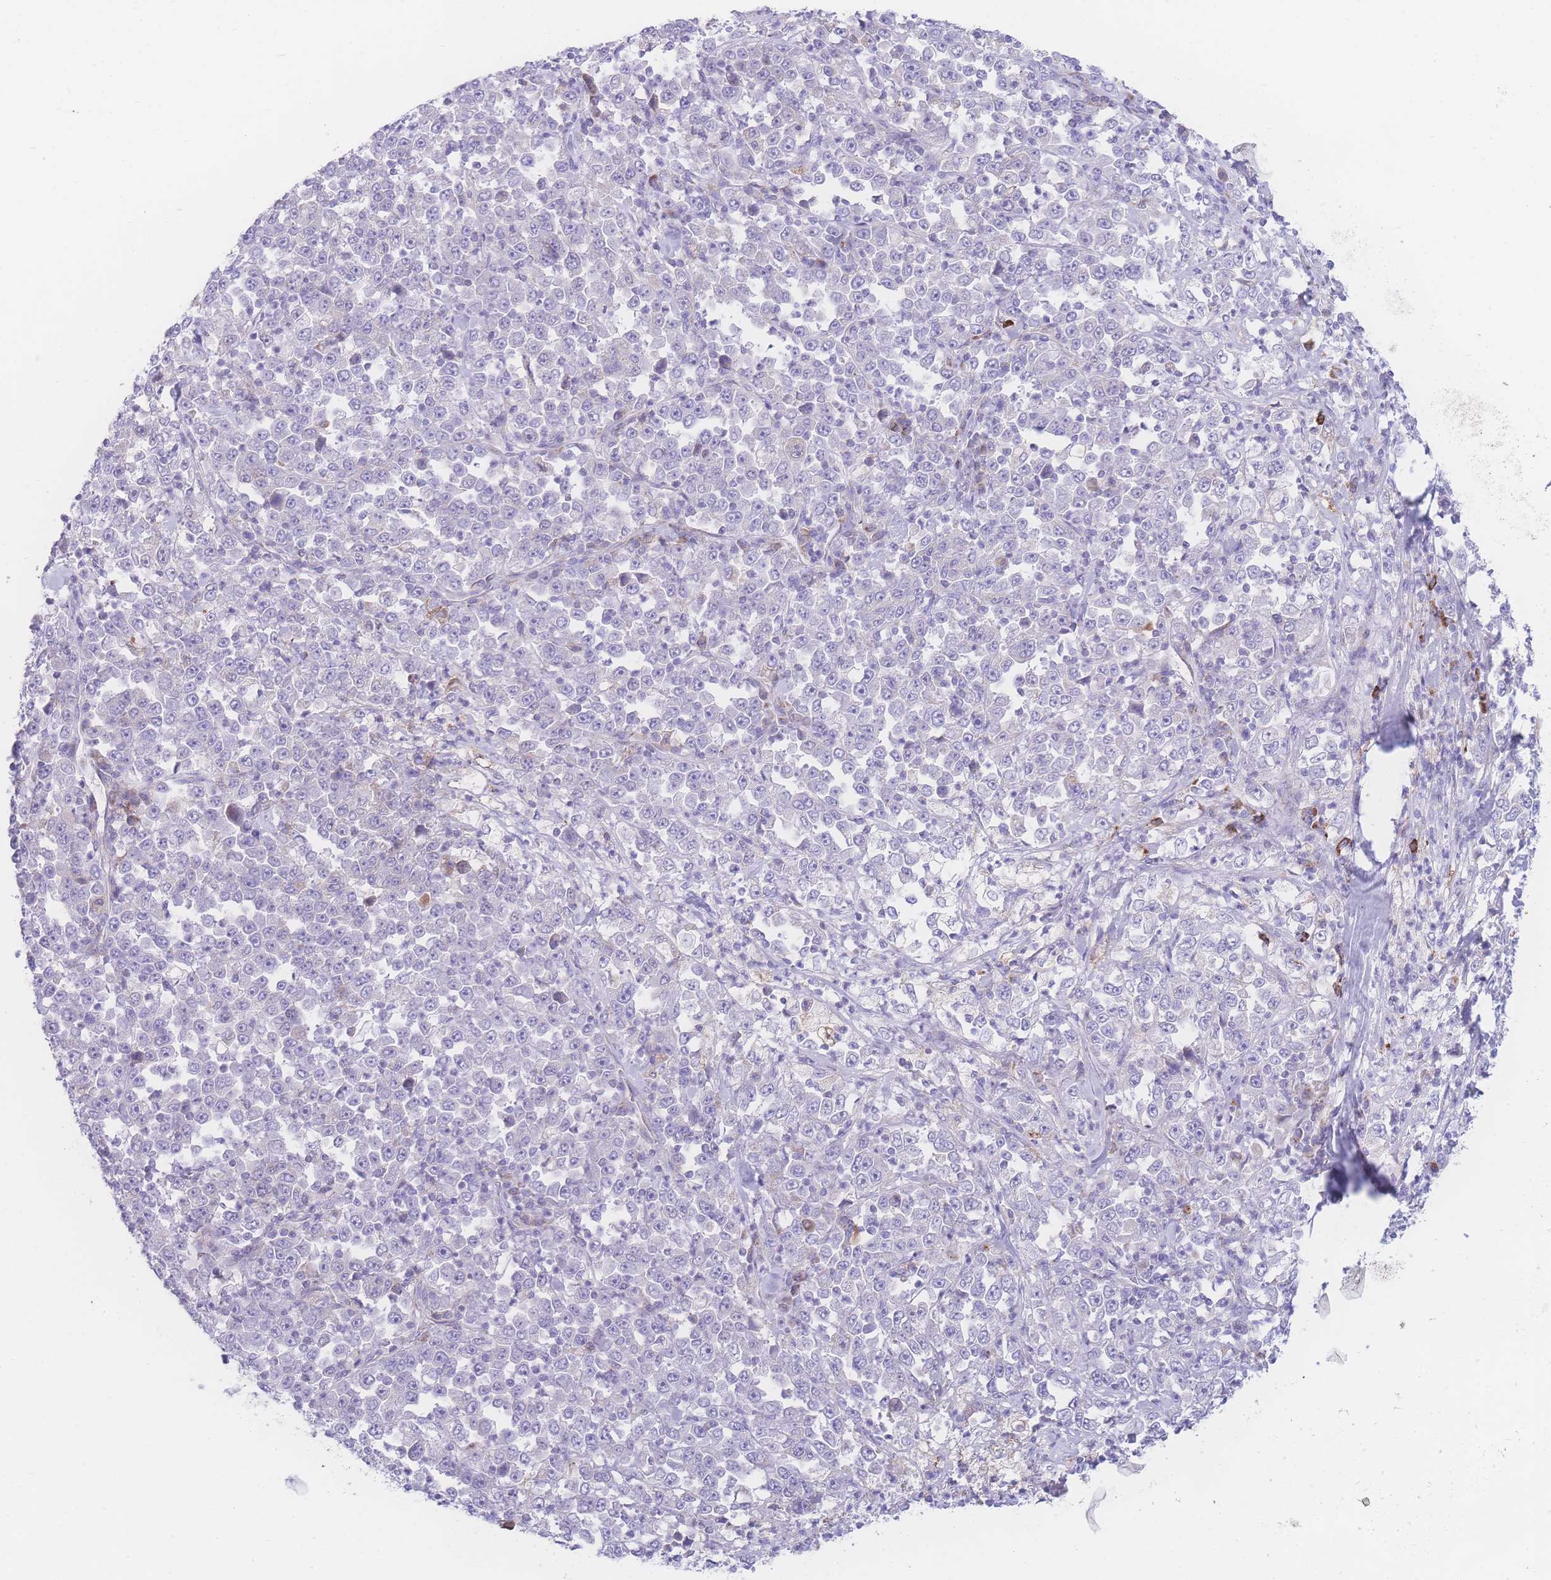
{"staining": {"intensity": "negative", "quantity": "none", "location": "none"}, "tissue": "stomach cancer", "cell_type": "Tumor cells", "image_type": "cancer", "snomed": [{"axis": "morphology", "description": "Normal tissue, NOS"}, {"axis": "morphology", "description": "Adenocarcinoma, NOS"}, {"axis": "topography", "description": "Stomach, upper"}, {"axis": "topography", "description": "Stomach"}], "caption": "Tumor cells are negative for protein expression in human adenocarcinoma (stomach).", "gene": "NBEAL1", "patient": {"sex": "male", "age": 59}}